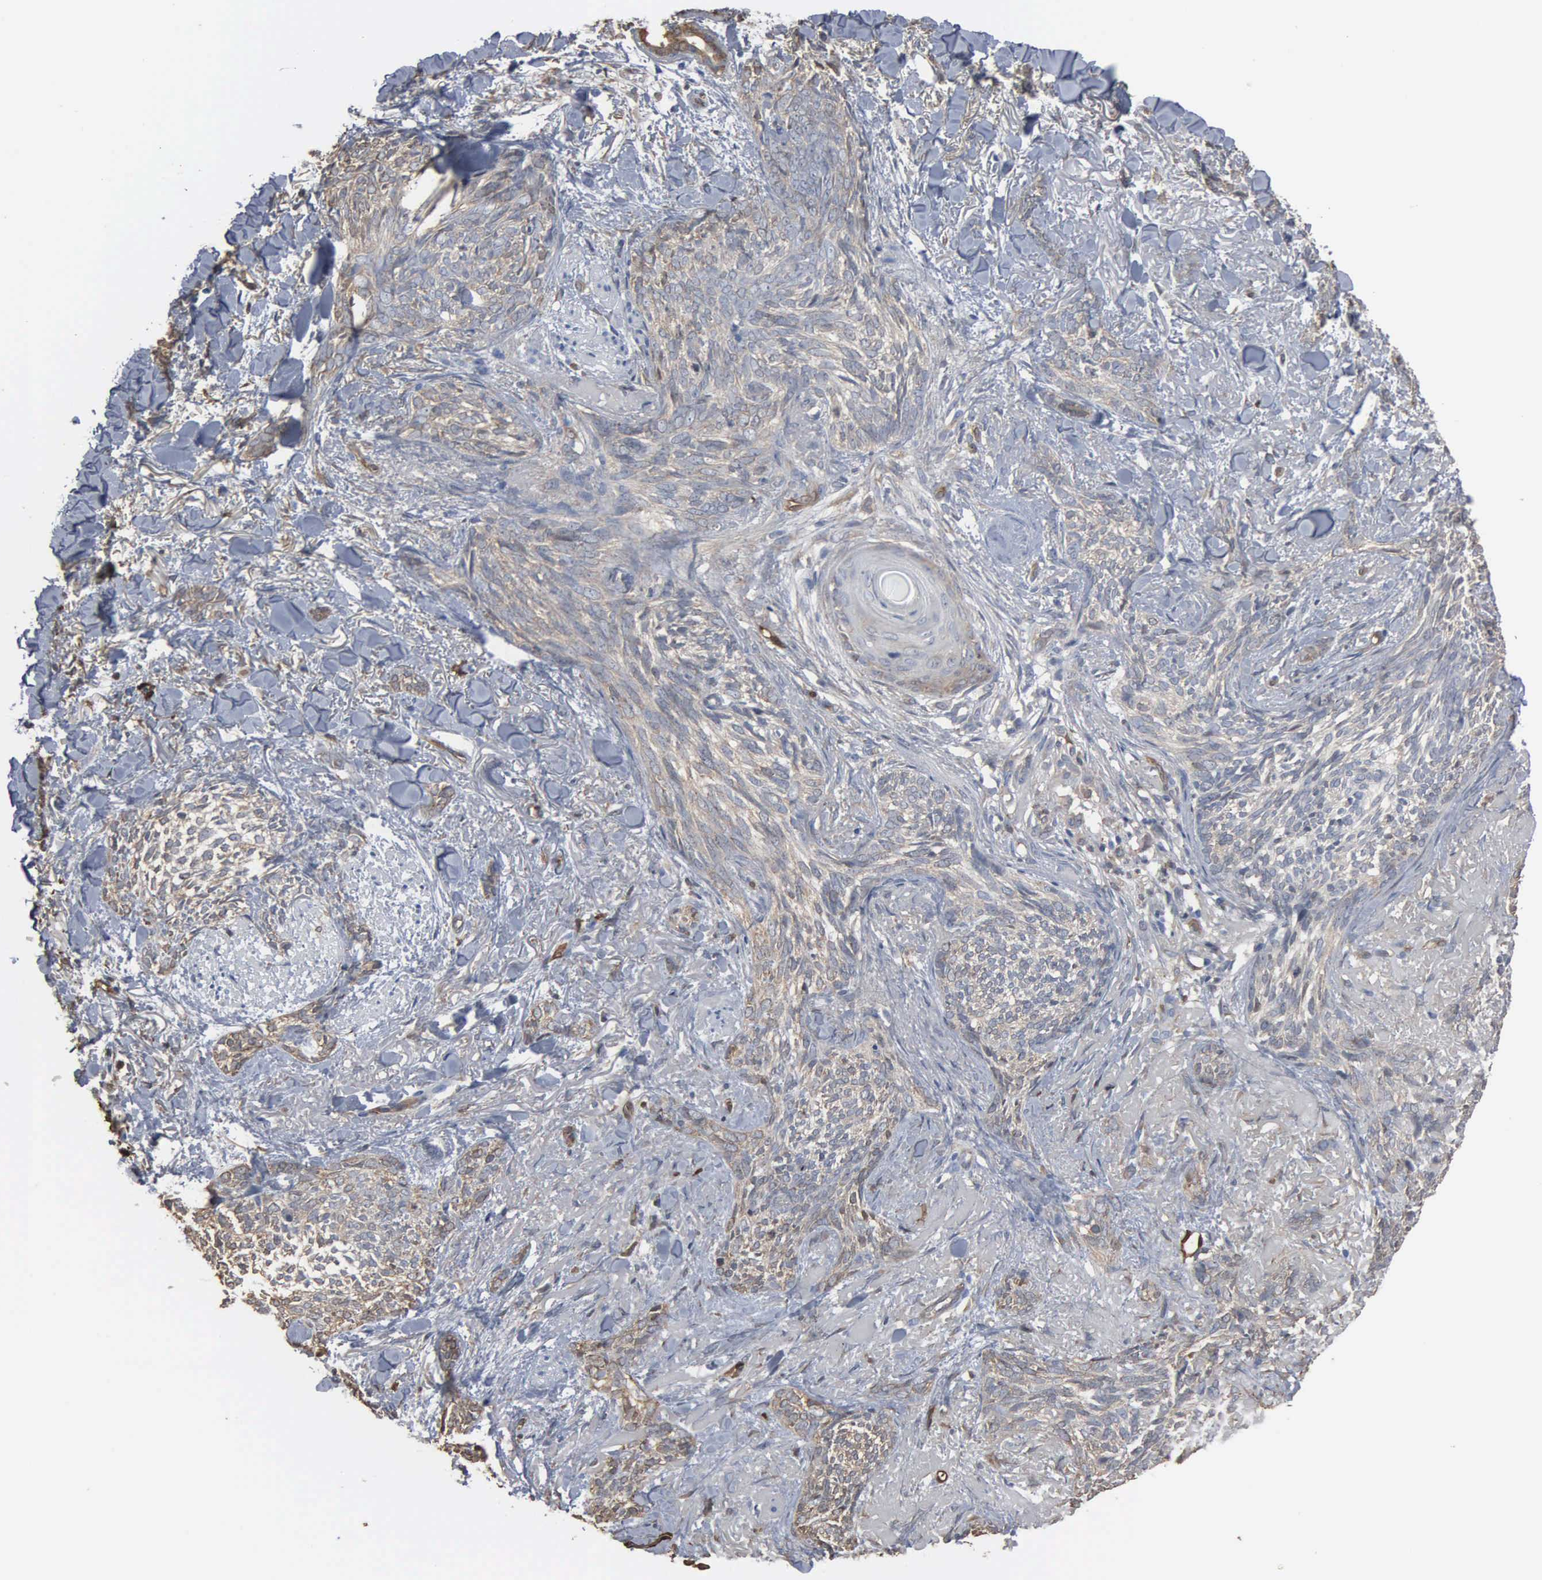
{"staining": {"intensity": "weak", "quantity": "25%-75%", "location": "cytoplasmic/membranous"}, "tissue": "skin cancer", "cell_type": "Tumor cells", "image_type": "cancer", "snomed": [{"axis": "morphology", "description": "Basal cell carcinoma"}, {"axis": "topography", "description": "Skin"}], "caption": "Human basal cell carcinoma (skin) stained with a protein marker reveals weak staining in tumor cells.", "gene": "FSCN1", "patient": {"sex": "female", "age": 81}}